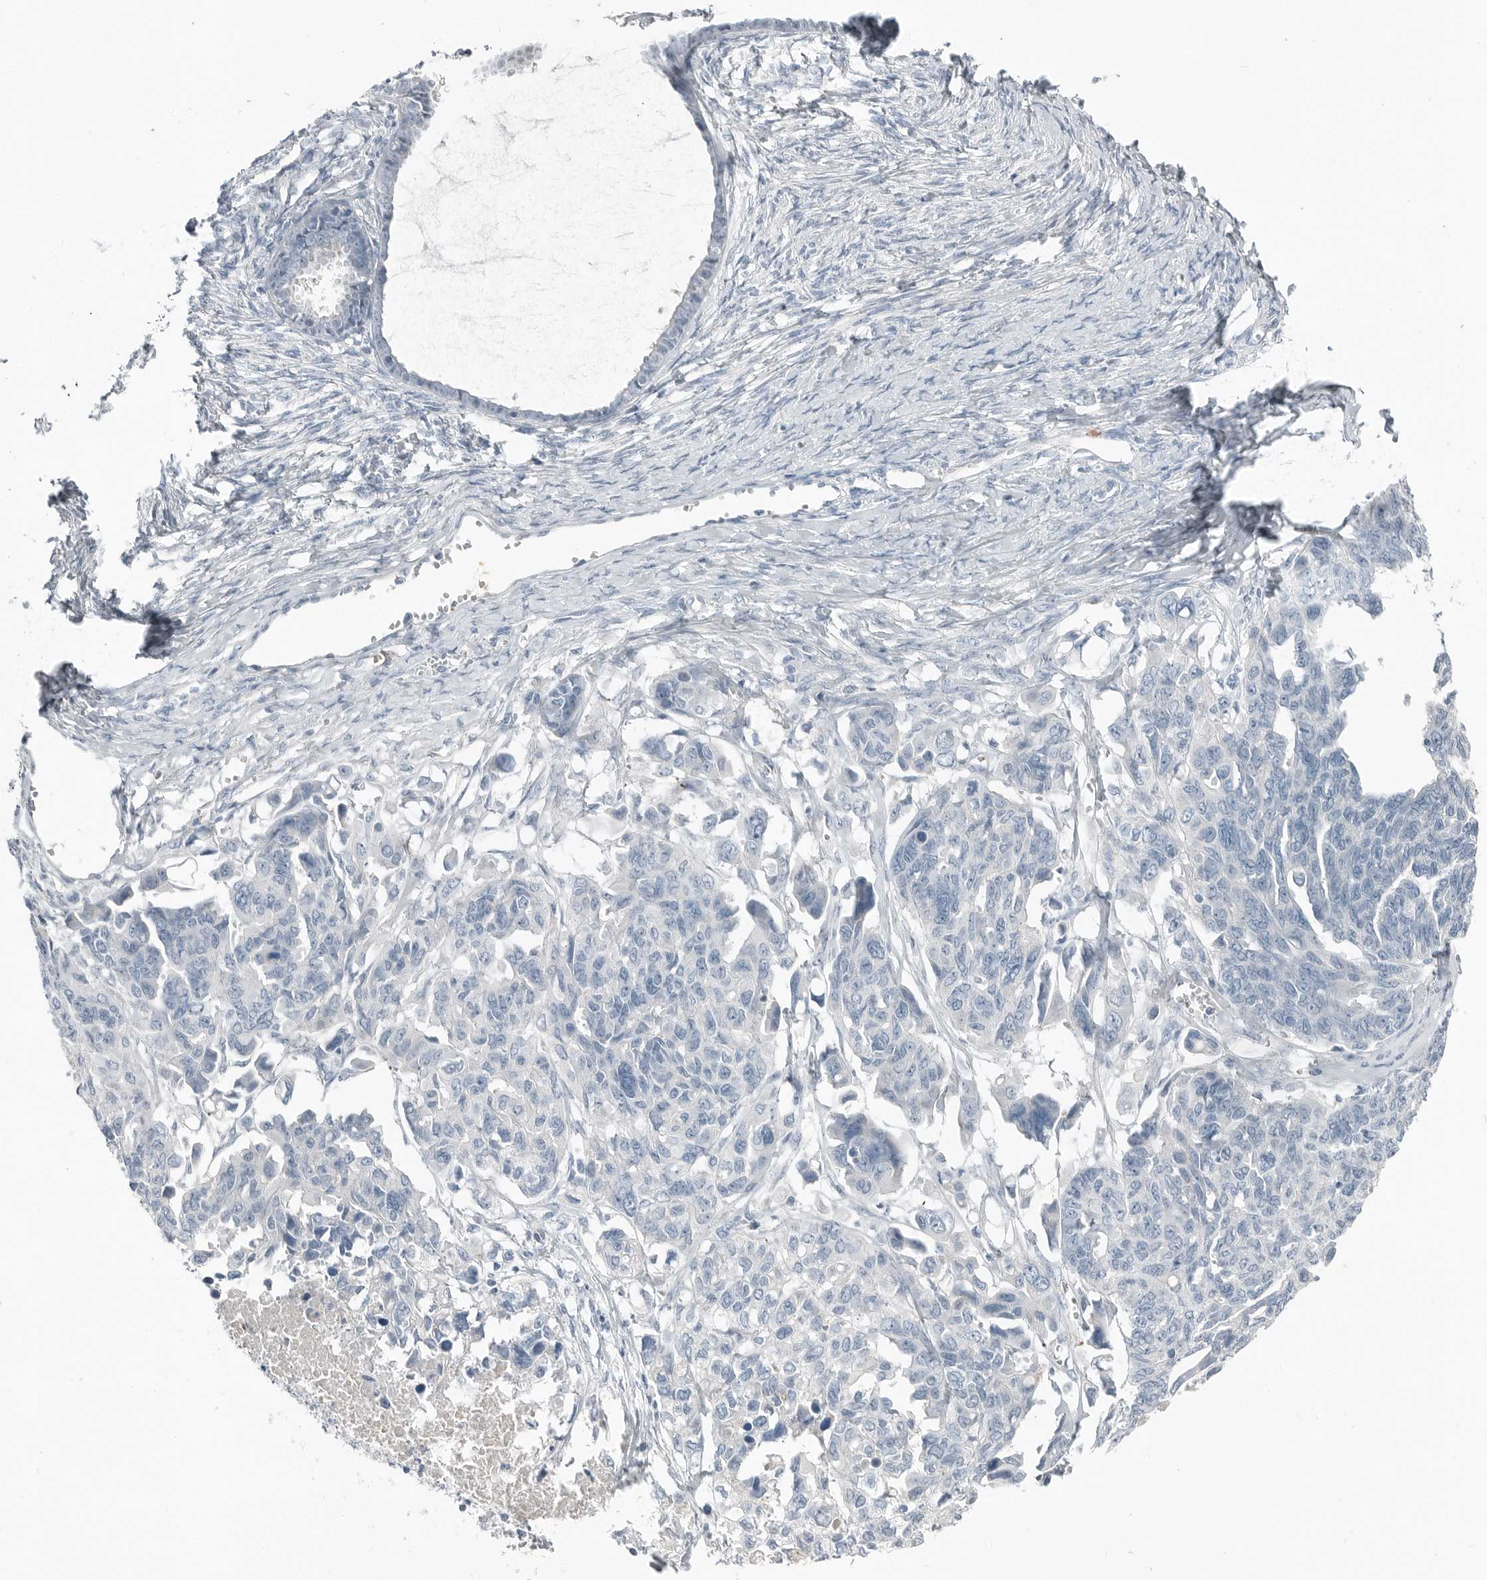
{"staining": {"intensity": "negative", "quantity": "none", "location": "none"}, "tissue": "ovarian cancer", "cell_type": "Tumor cells", "image_type": "cancer", "snomed": [{"axis": "morphology", "description": "Cystadenocarcinoma, serous, NOS"}, {"axis": "topography", "description": "Ovary"}], "caption": "An image of human ovarian cancer is negative for staining in tumor cells.", "gene": "SERPINB7", "patient": {"sex": "female", "age": 79}}